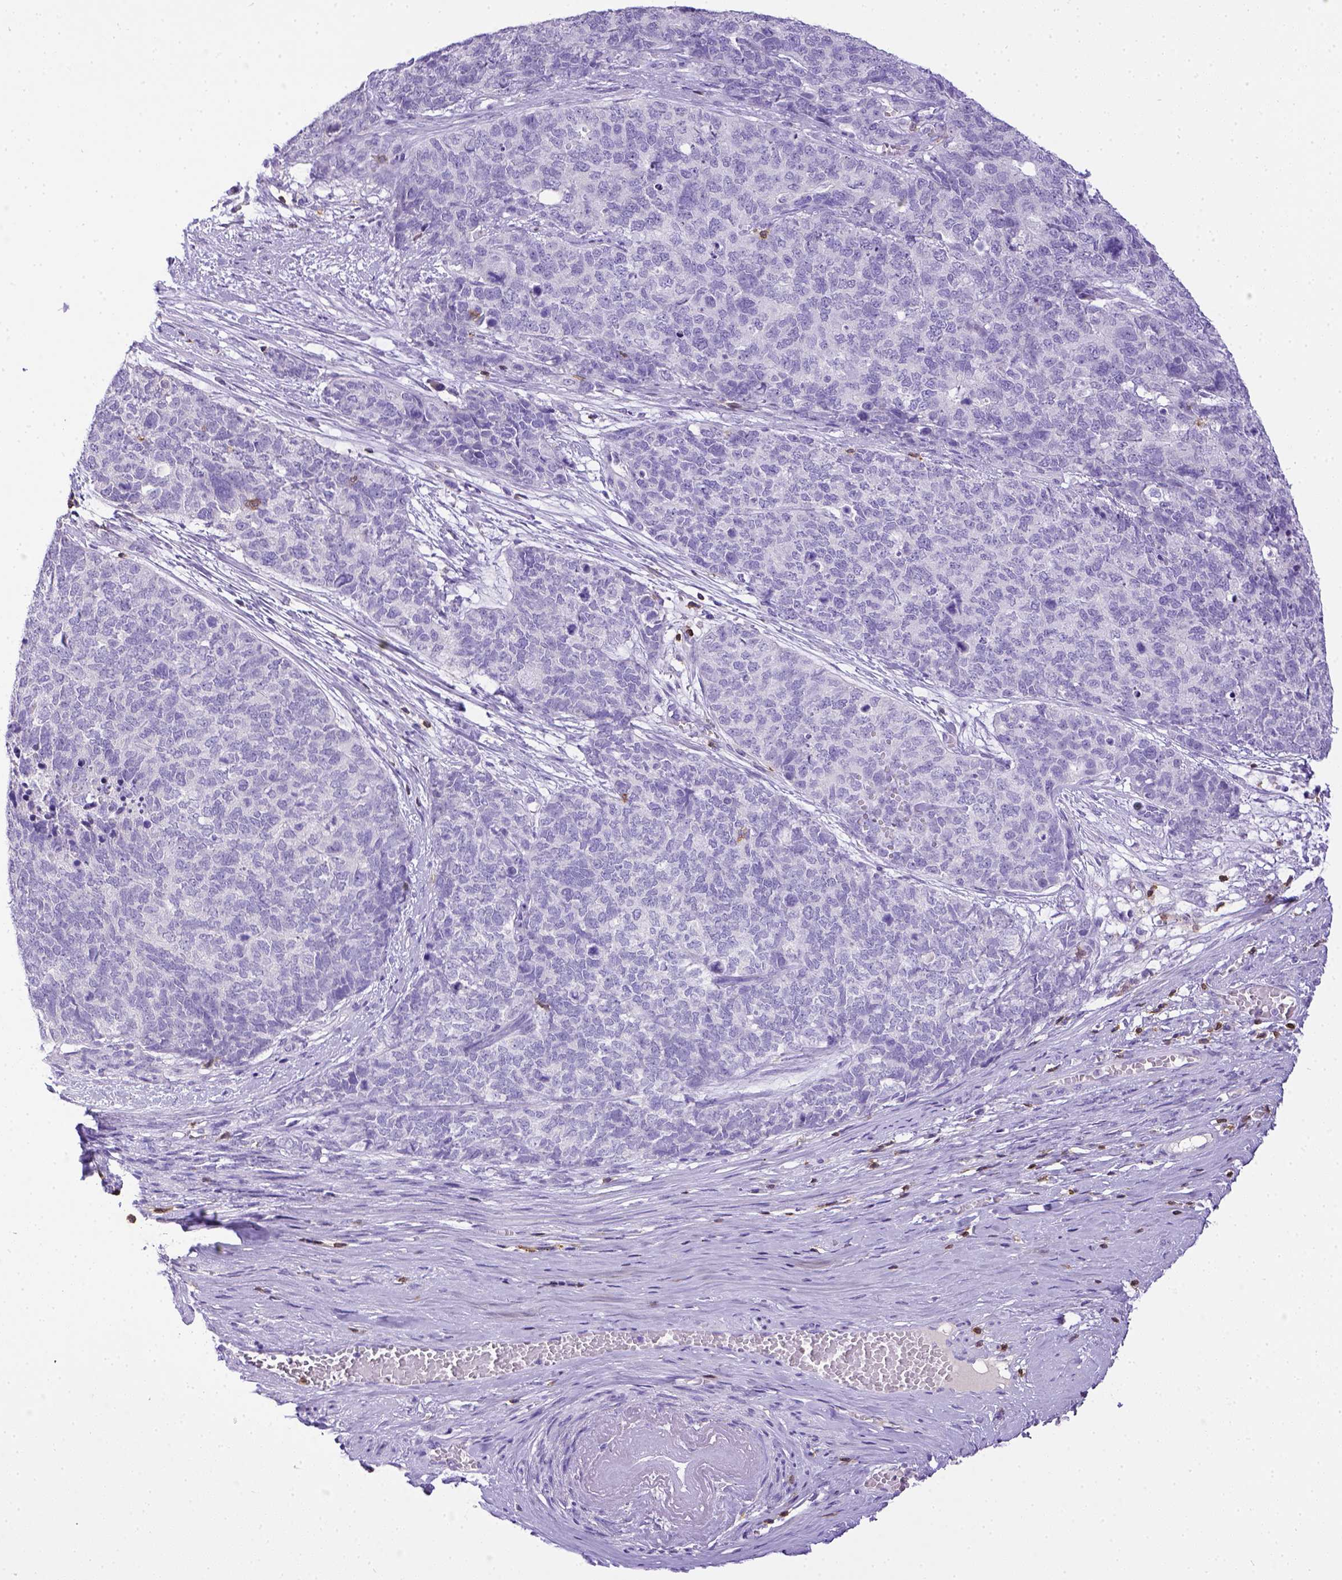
{"staining": {"intensity": "negative", "quantity": "none", "location": "none"}, "tissue": "cervical cancer", "cell_type": "Tumor cells", "image_type": "cancer", "snomed": [{"axis": "morphology", "description": "Squamous cell carcinoma, NOS"}, {"axis": "topography", "description": "Cervix"}], "caption": "Immunohistochemistry photomicrograph of neoplastic tissue: human squamous cell carcinoma (cervical) stained with DAB demonstrates no significant protein staining in tumor cells. The staining was performed using DAB to visualize the protein expression in brown, while the nuclei were stained in blue with hematoxylin (Magnification: 20x).", "gene": "CD3E", "patient": {"sex": "female", "age": 63}}